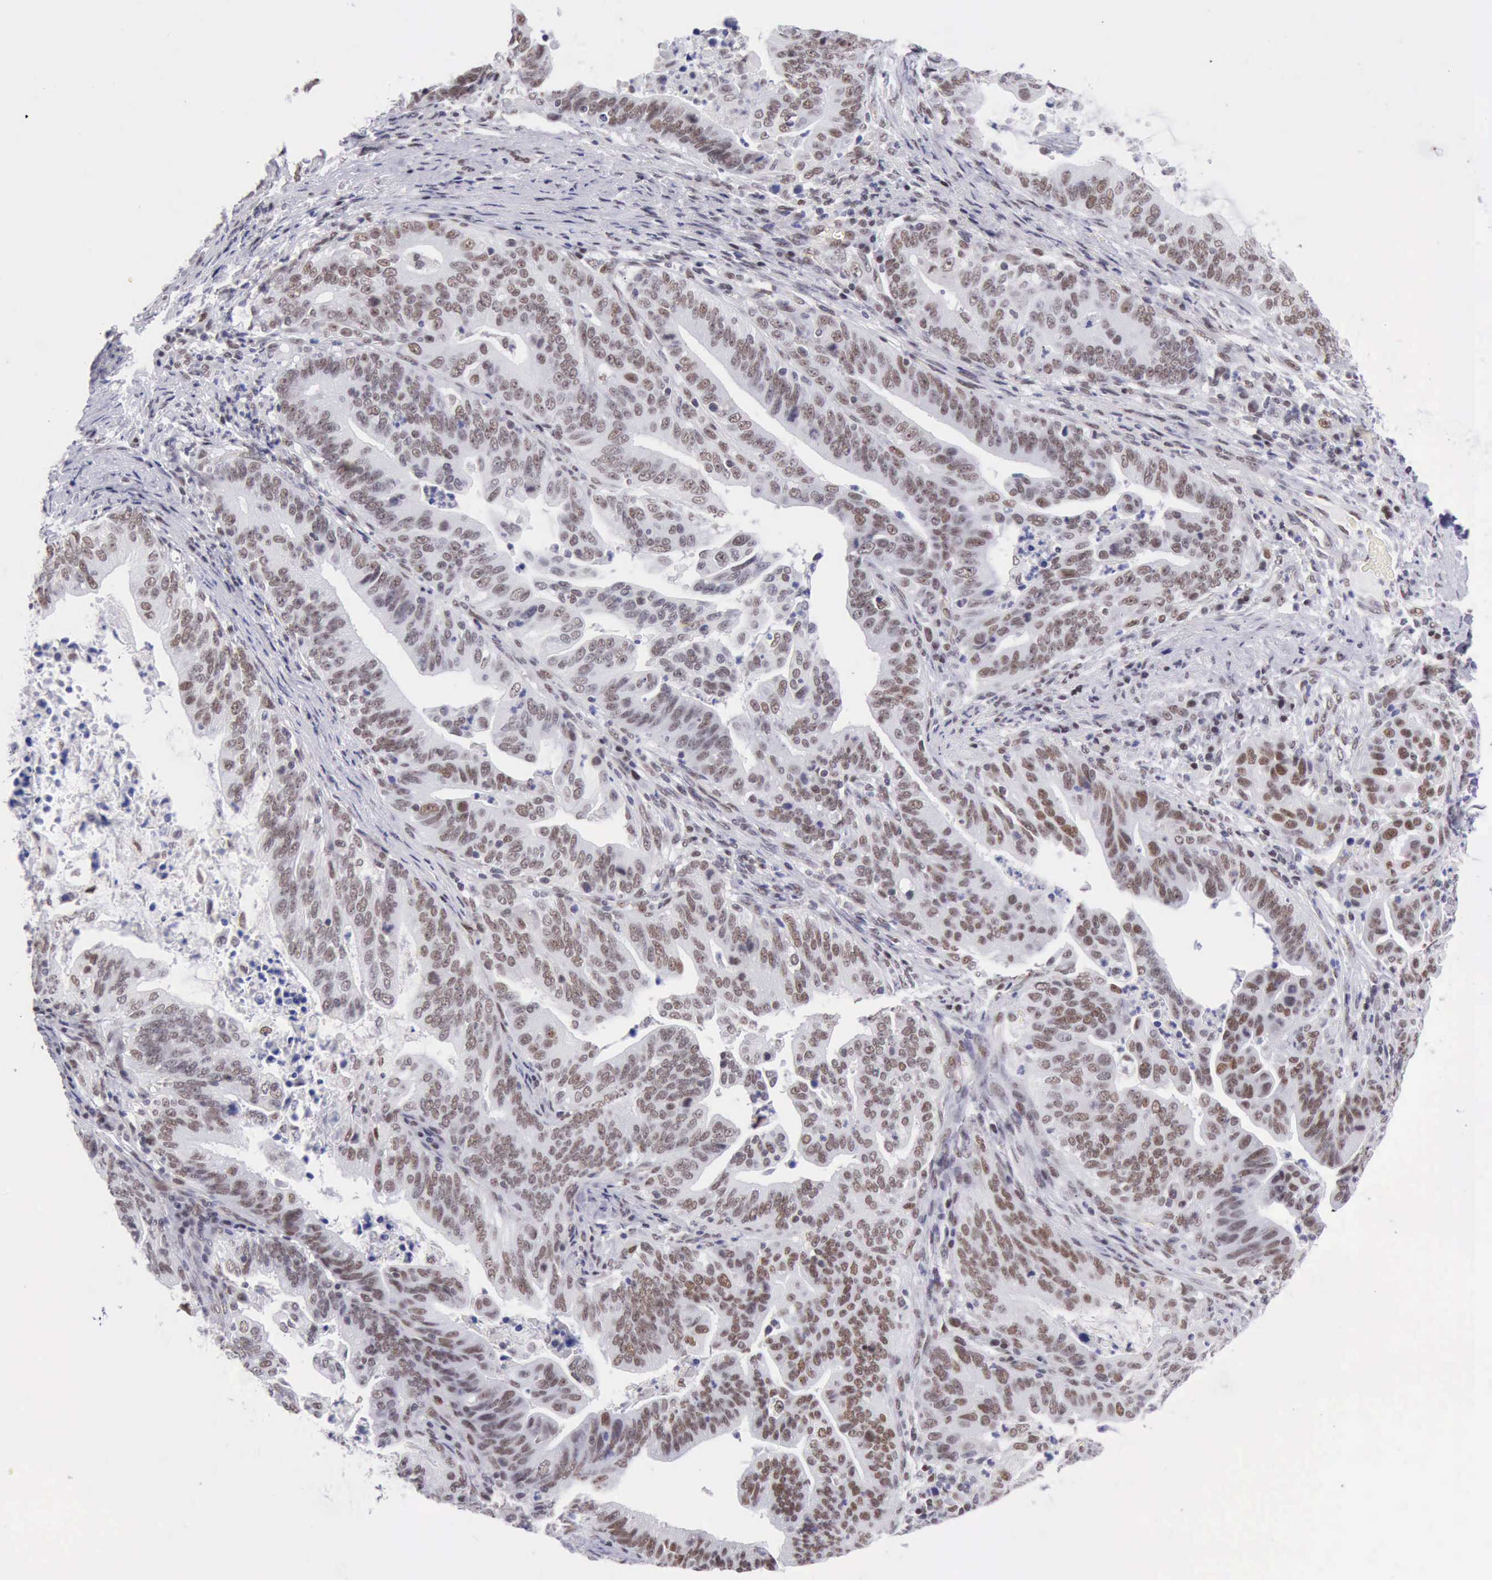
{"staining": {"intensity": "weak", "quantity": ">75%", "location": "nuclear"}, "tissue": "stomach cancer", "cell_type": "Tumor cells", "image_type": "cancer", "snomed": [{"axis": "morphology", "description": "Adenocarcinoma, NOS"}, {"axis": "topography", "description": "Stomach, upper"}], "caption": "An image of human stomach adenocarcinoma stained for a protein exhibits weak nuclear brown staining in tumor cells.", "gene": "ERCC4", "patient": {"sex": "female", "age": 50}}